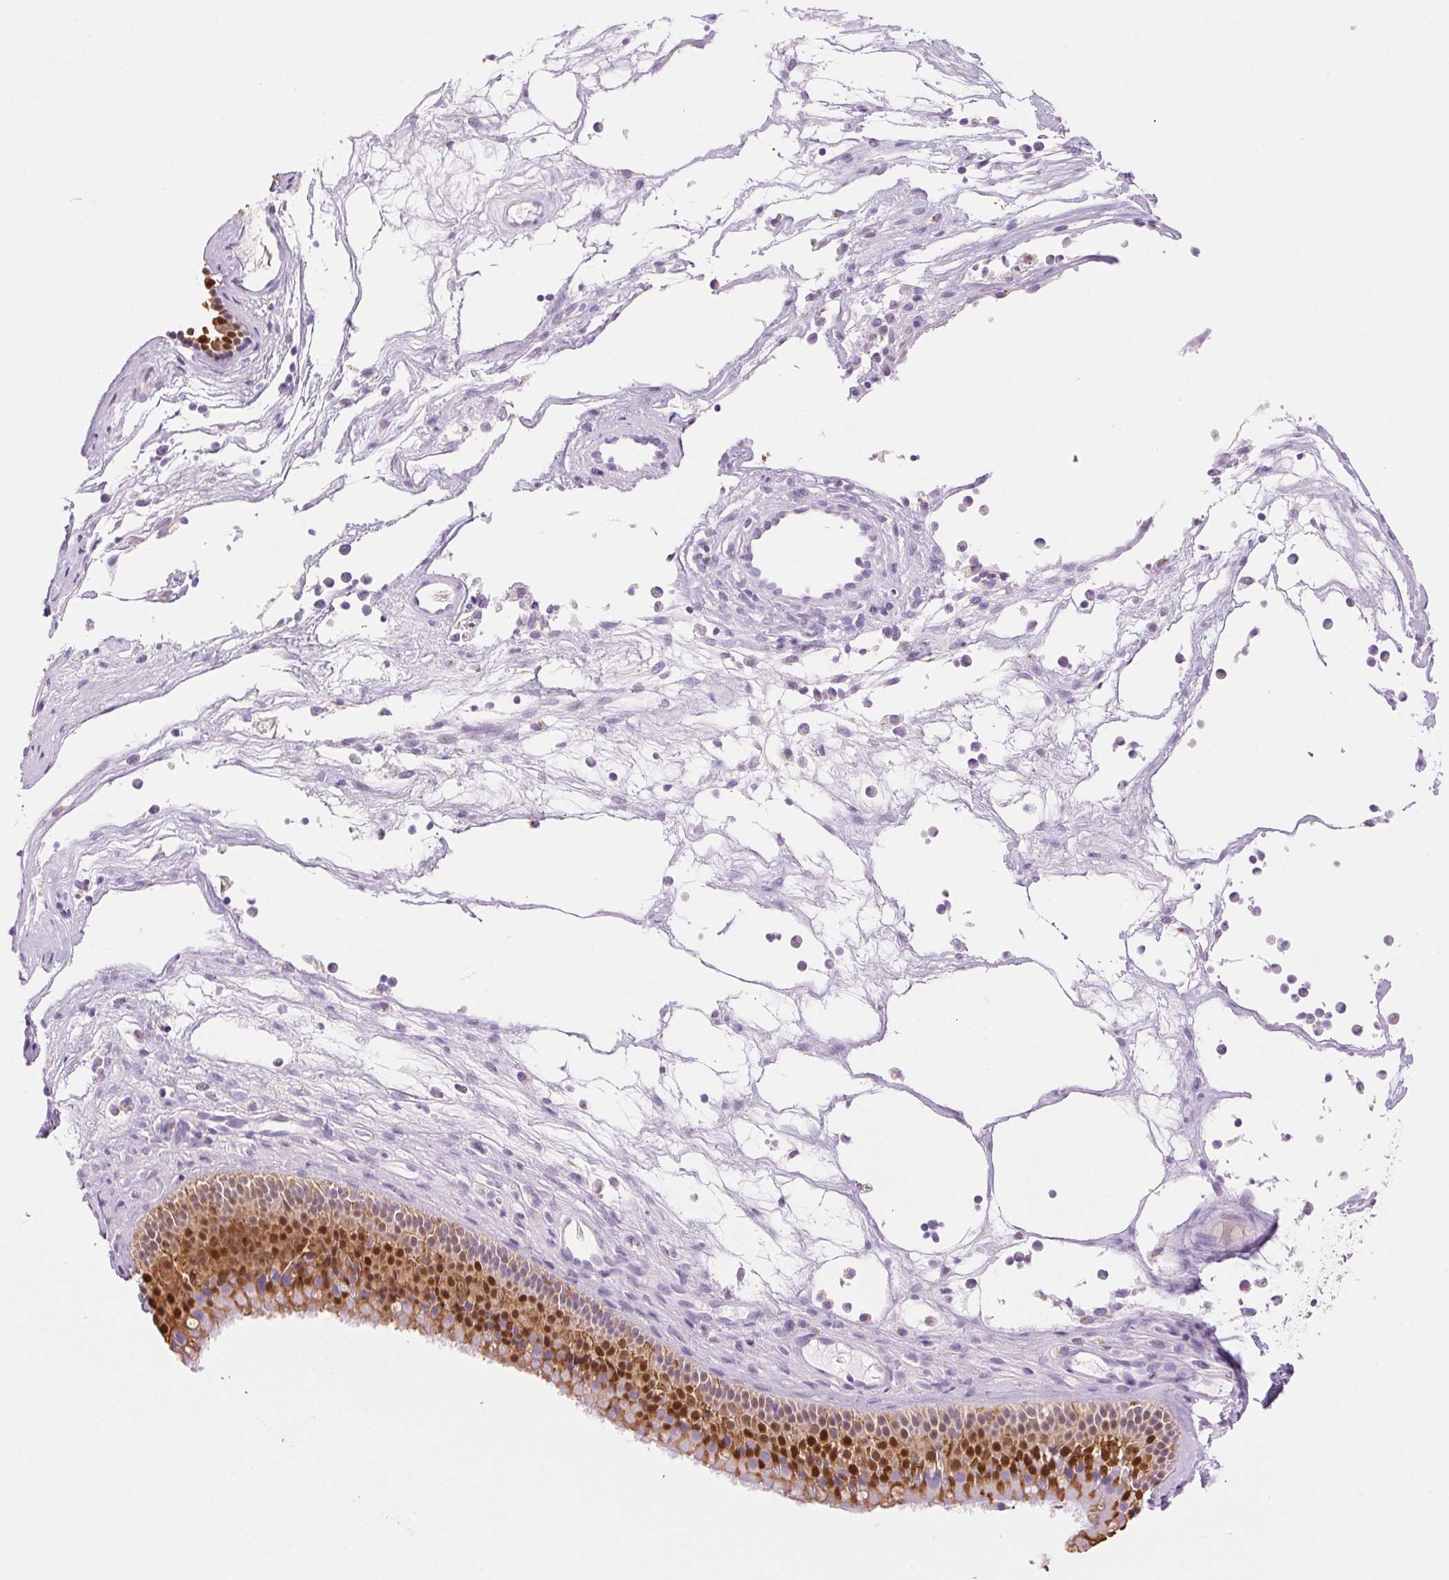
{"staining": {"intensity": "strong", "quantity": "25%-75%", "location": "cytoplasmic/membranous,nuclear"}, "tissue": "nasopharynx", "cell_type": "Respiratory epithelial cells", "image_type": "normal", "snomed": [{"axis": "morphology", "description": "Normal tissue, NOS"}, {"axis": "topography", "description": "Nasopharynx"}], "caption": "Immunohistochemistry (IHC) (DAB (3,3'-diaminobenzidine)) staining of normal human nasopharynx displays strong cytoplasmic/membranous,nuclear protein staining in approximately 25%-75% of respiratory epithelial cells.", "gene": "SERPINB3", "patient": {"sex": "male", "age": 68}}